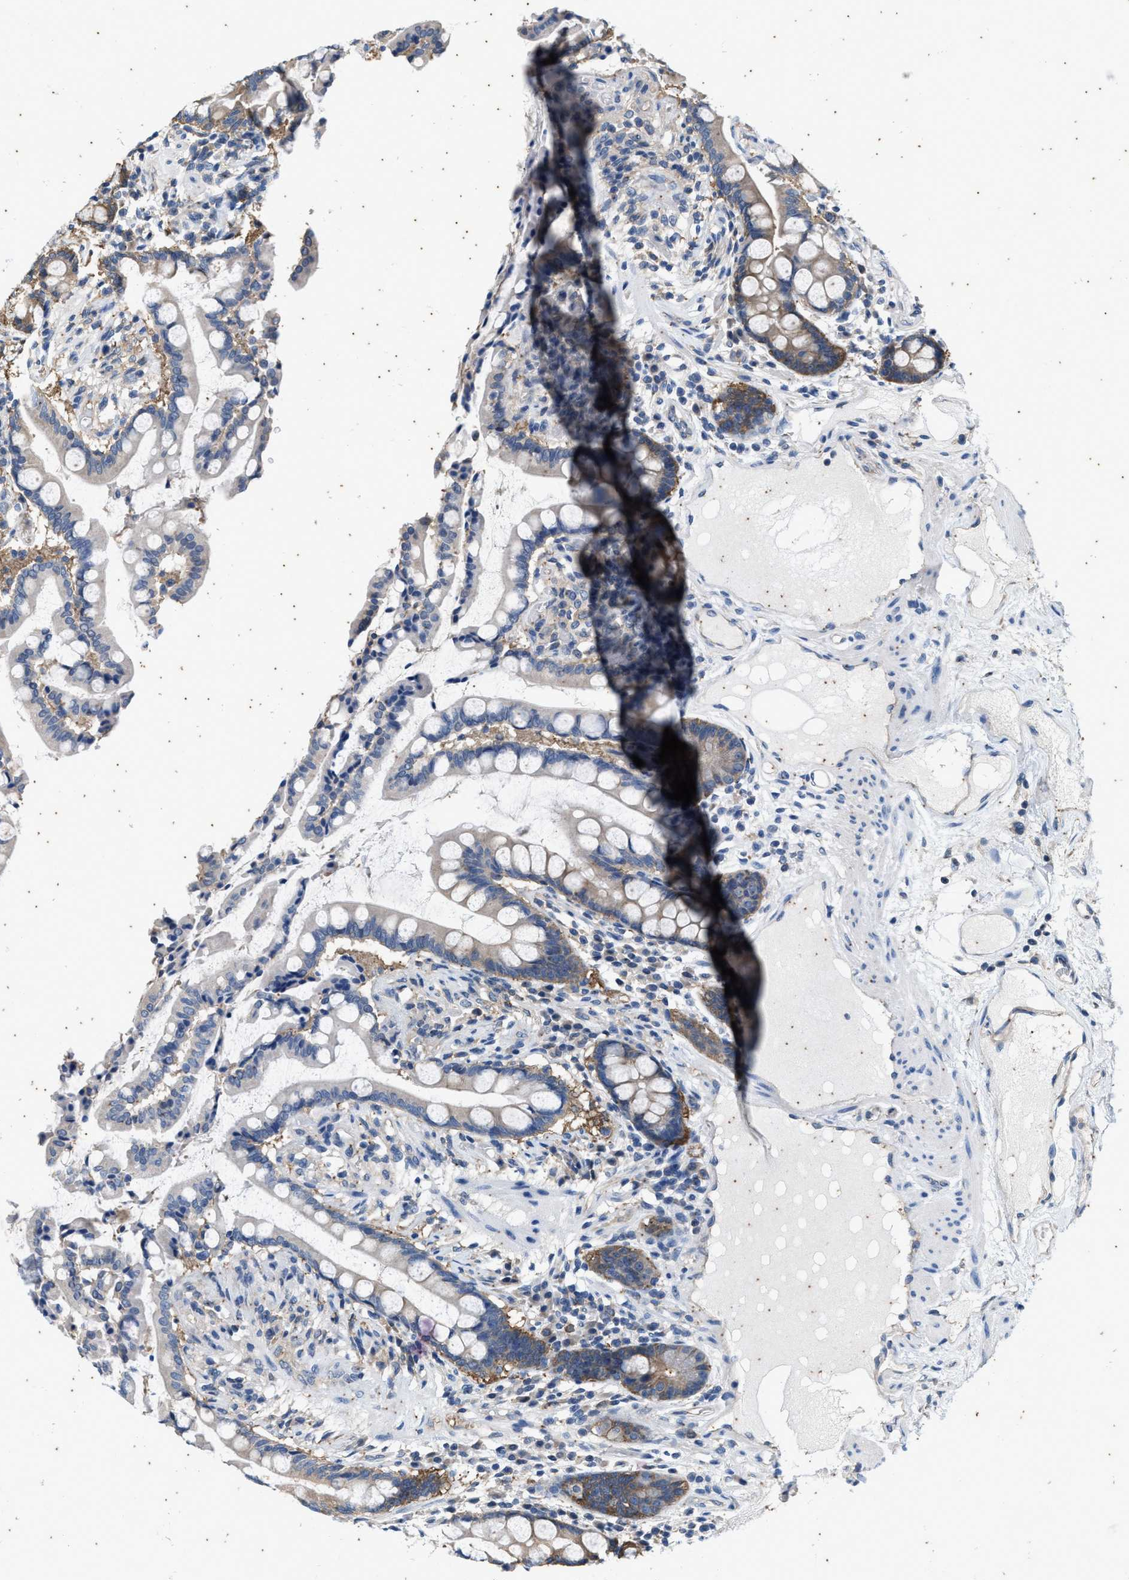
{"staining": {"intensity": "negative", "quantity": "none", "location": "none"}, "tissue": "colon", "cell_type": "Endothelial cells", "image_type": "normal", "snomed": [{"axis": "morphology", "description": "Normal tissue, NOS"}, {"axis": "topography", "description": "Colon"}], "caption": "Immunohistochemistry photomicrograph of normal colon: colon stained with DAB displays no significant protein expression in endothelial cells.", "gene": "COX19", "patient": {"sex": "male", "age": 73}}